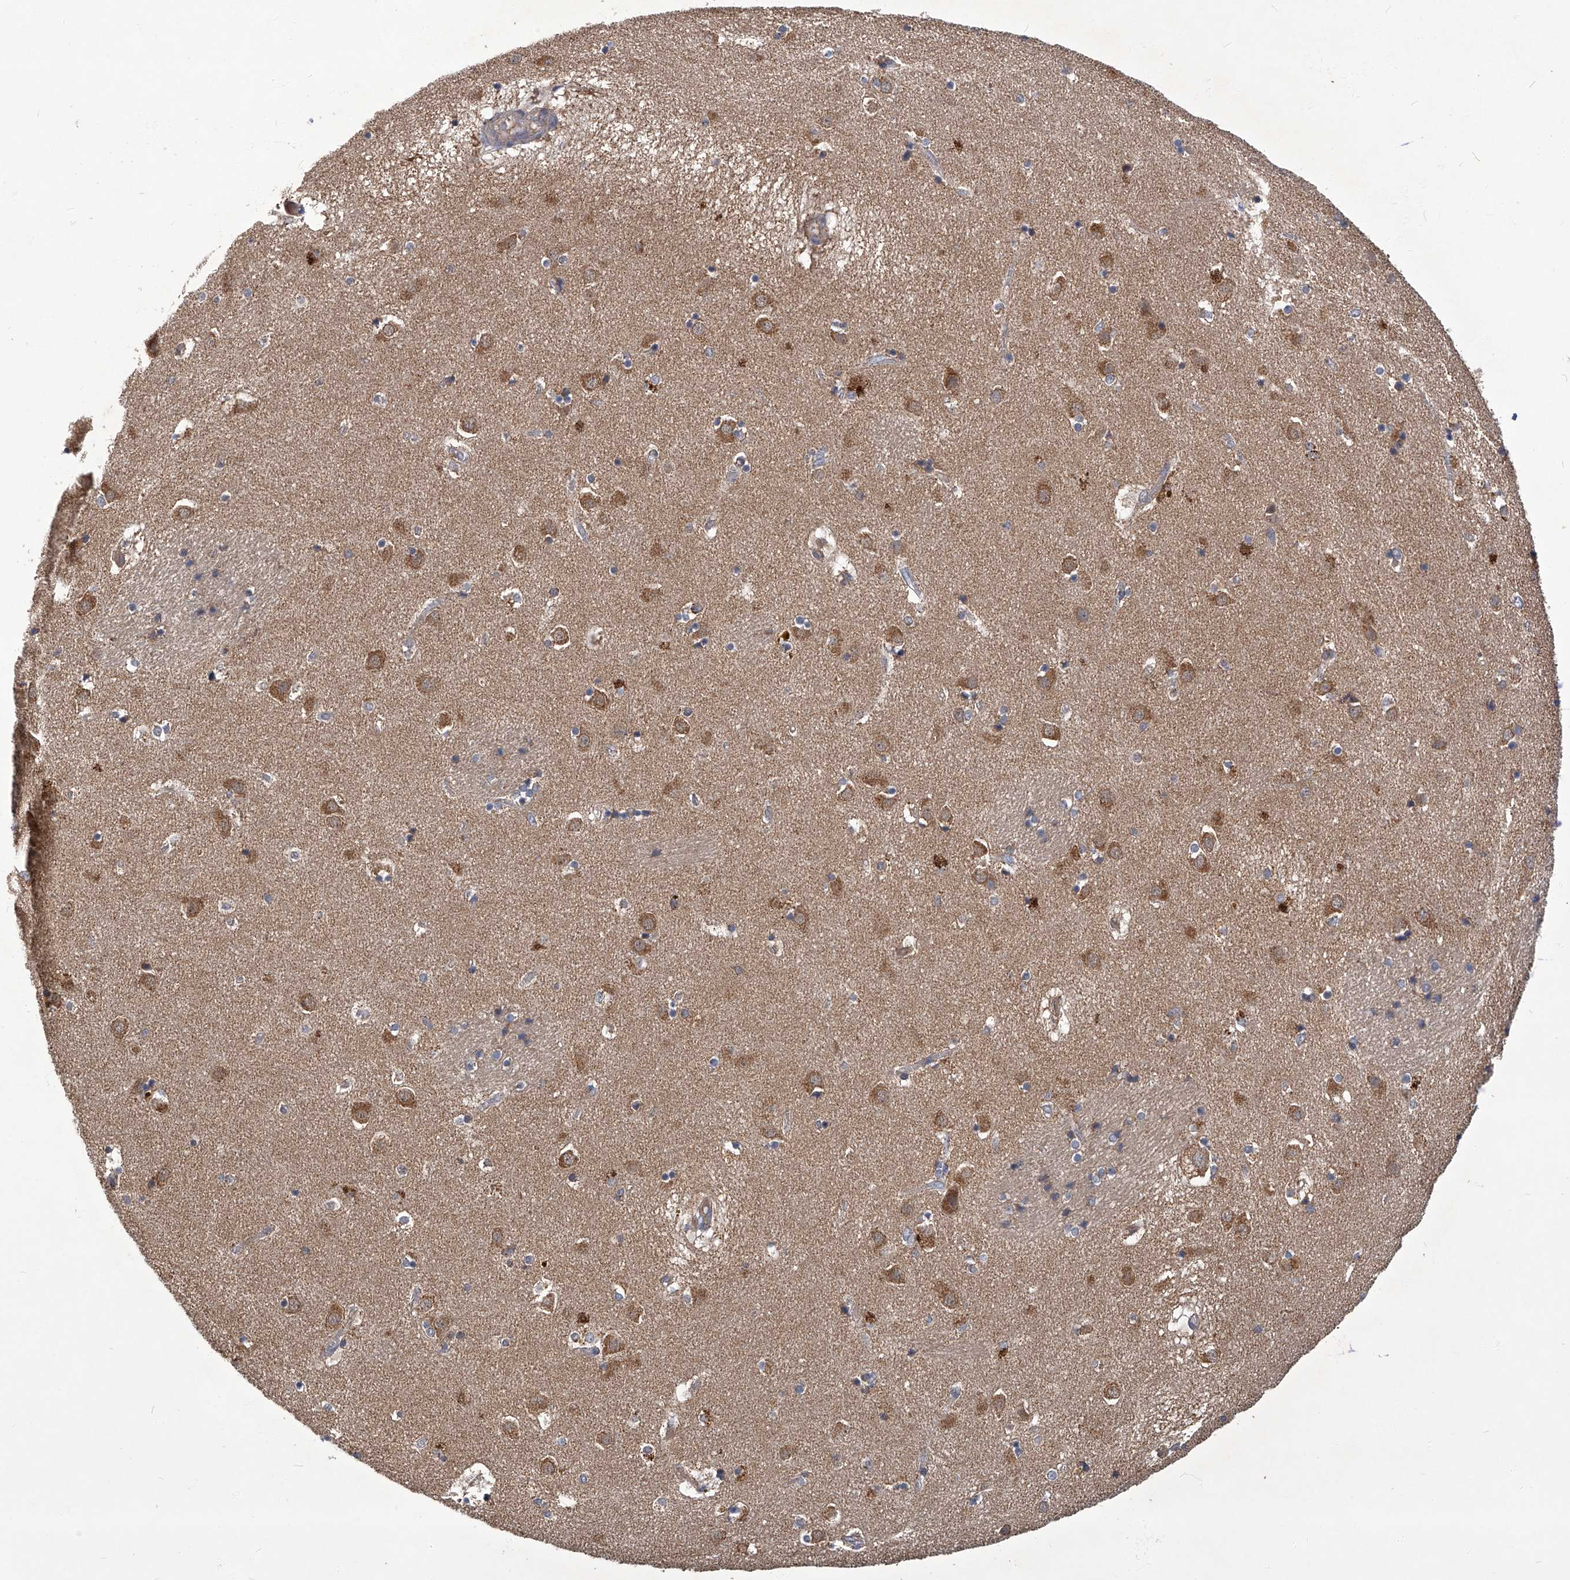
{"staining": {"intensity": "weak", "quantity": "25%-75%", "location": "cytoplasmic/membranous"}, "tissue": "caudate", "cell_type": "Glial cells", "image_type": "normal", "snomed": [{"axis": "morphology", "description": "Normal tissue, NOS"}, {"axis": "topography", "description": "Lateral ventricle wall"}], "caption": "The micrograph shows a brown stain indicating the presence of a protein in the cytoplasmic/membranous of glial cells in caudate. The protein is stained brown, and the nuclei are stained in blue (DAB IHC with brightfield microscopy, high magnification).", "gene": "TNFRSF13B", "patient": {"sex": "male", "age": 70}}